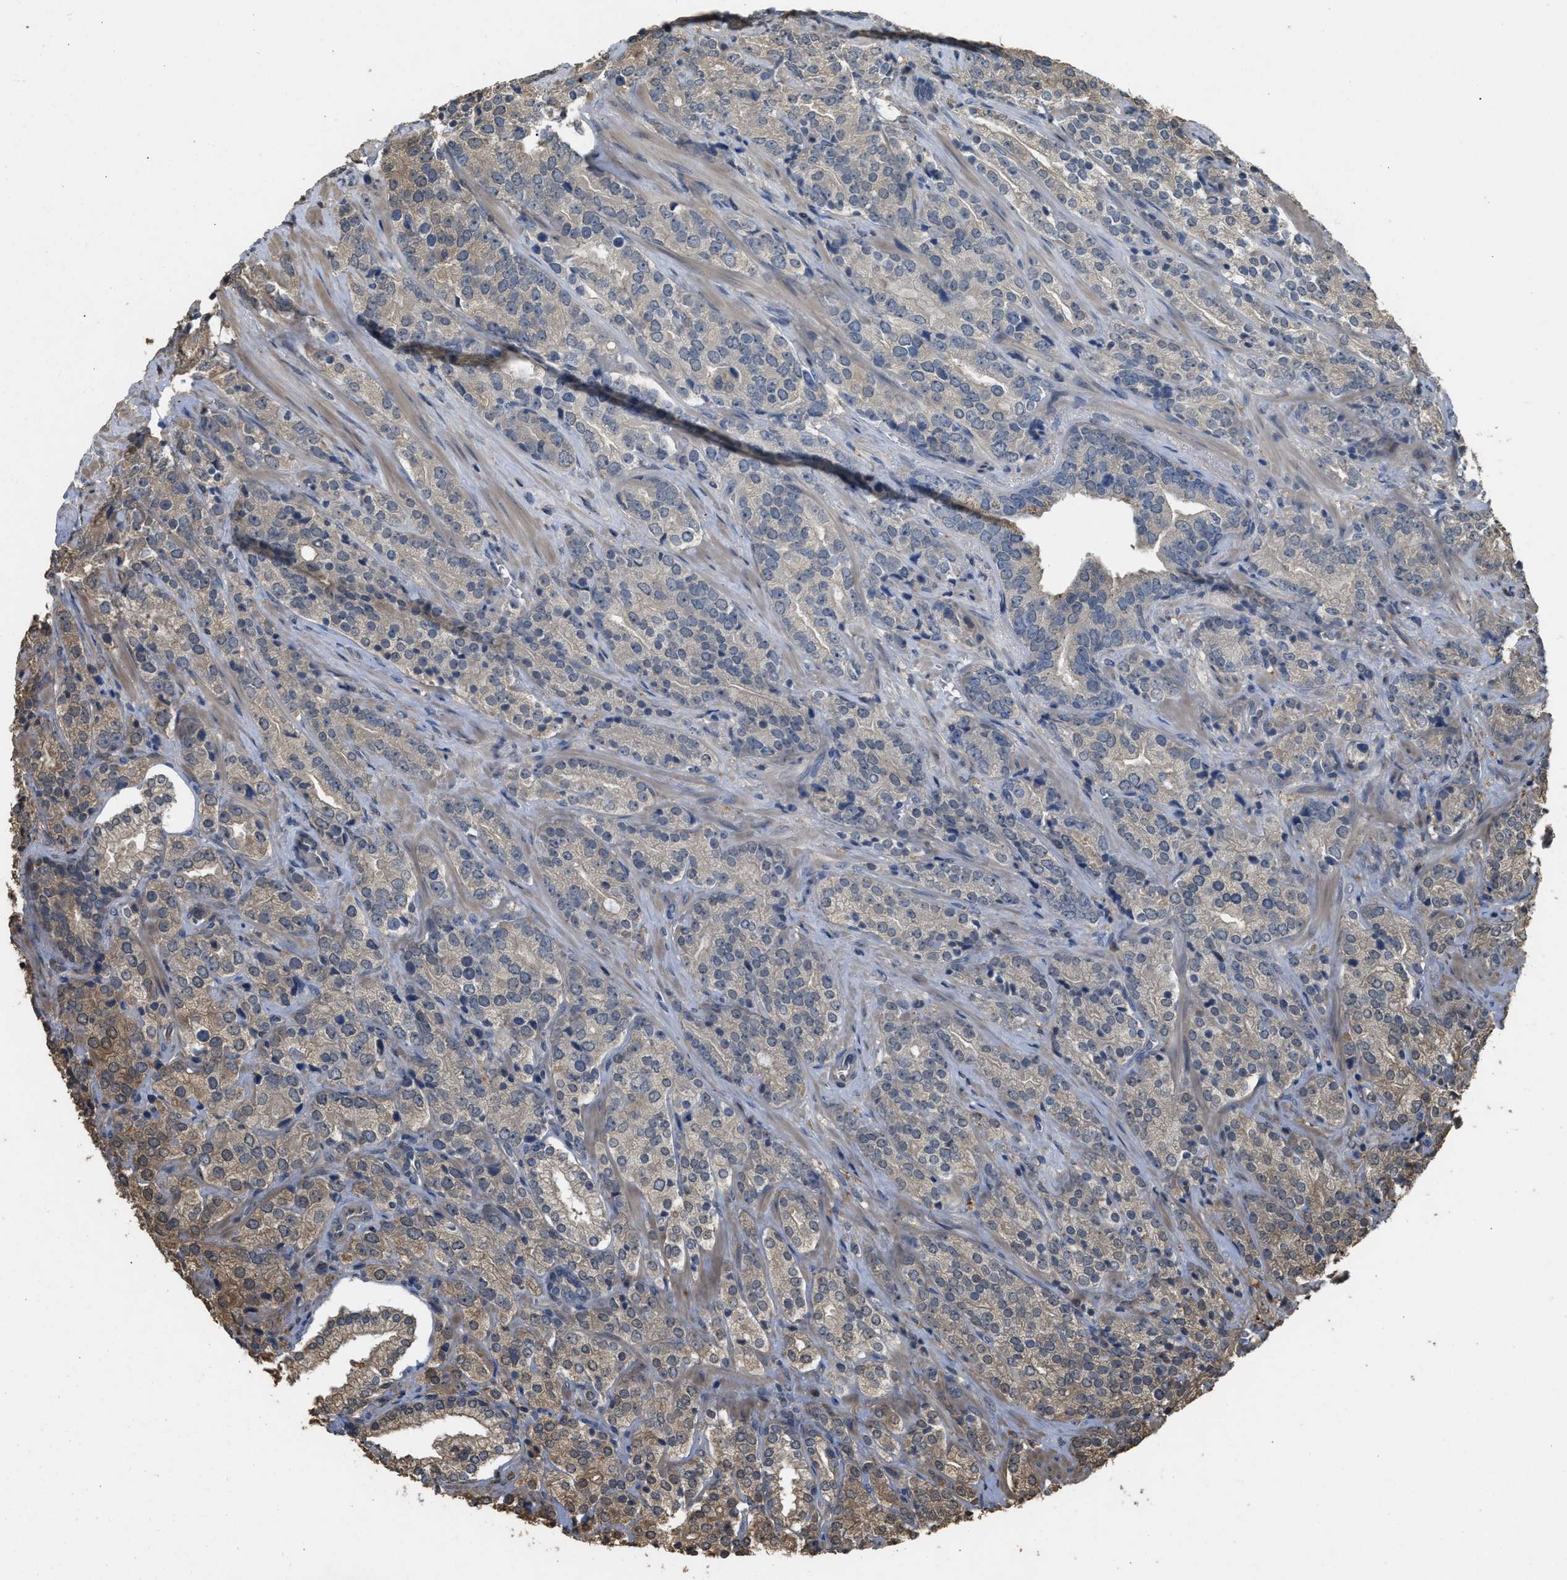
{"staining": {"intensity": "weak", "quantity": "<25%", "location": "cytoplasmic/membranous"}, "tissue": "prostate cancer", "cell_type": "Tumor cells", "image_type": "cancer", "snomed": [{"axis": "morphology", "description": "Adenocarcinoma, High grade"}, {"axis": "topography", "description": "Prostate"}], "caption": "Prostate high-grade adenocarcinoma was stained to show a protein in brown. There is no significant staining in tumor cells.", "gene": "ARHGDIA", "patient": {"sex": "male", "age": 71}}